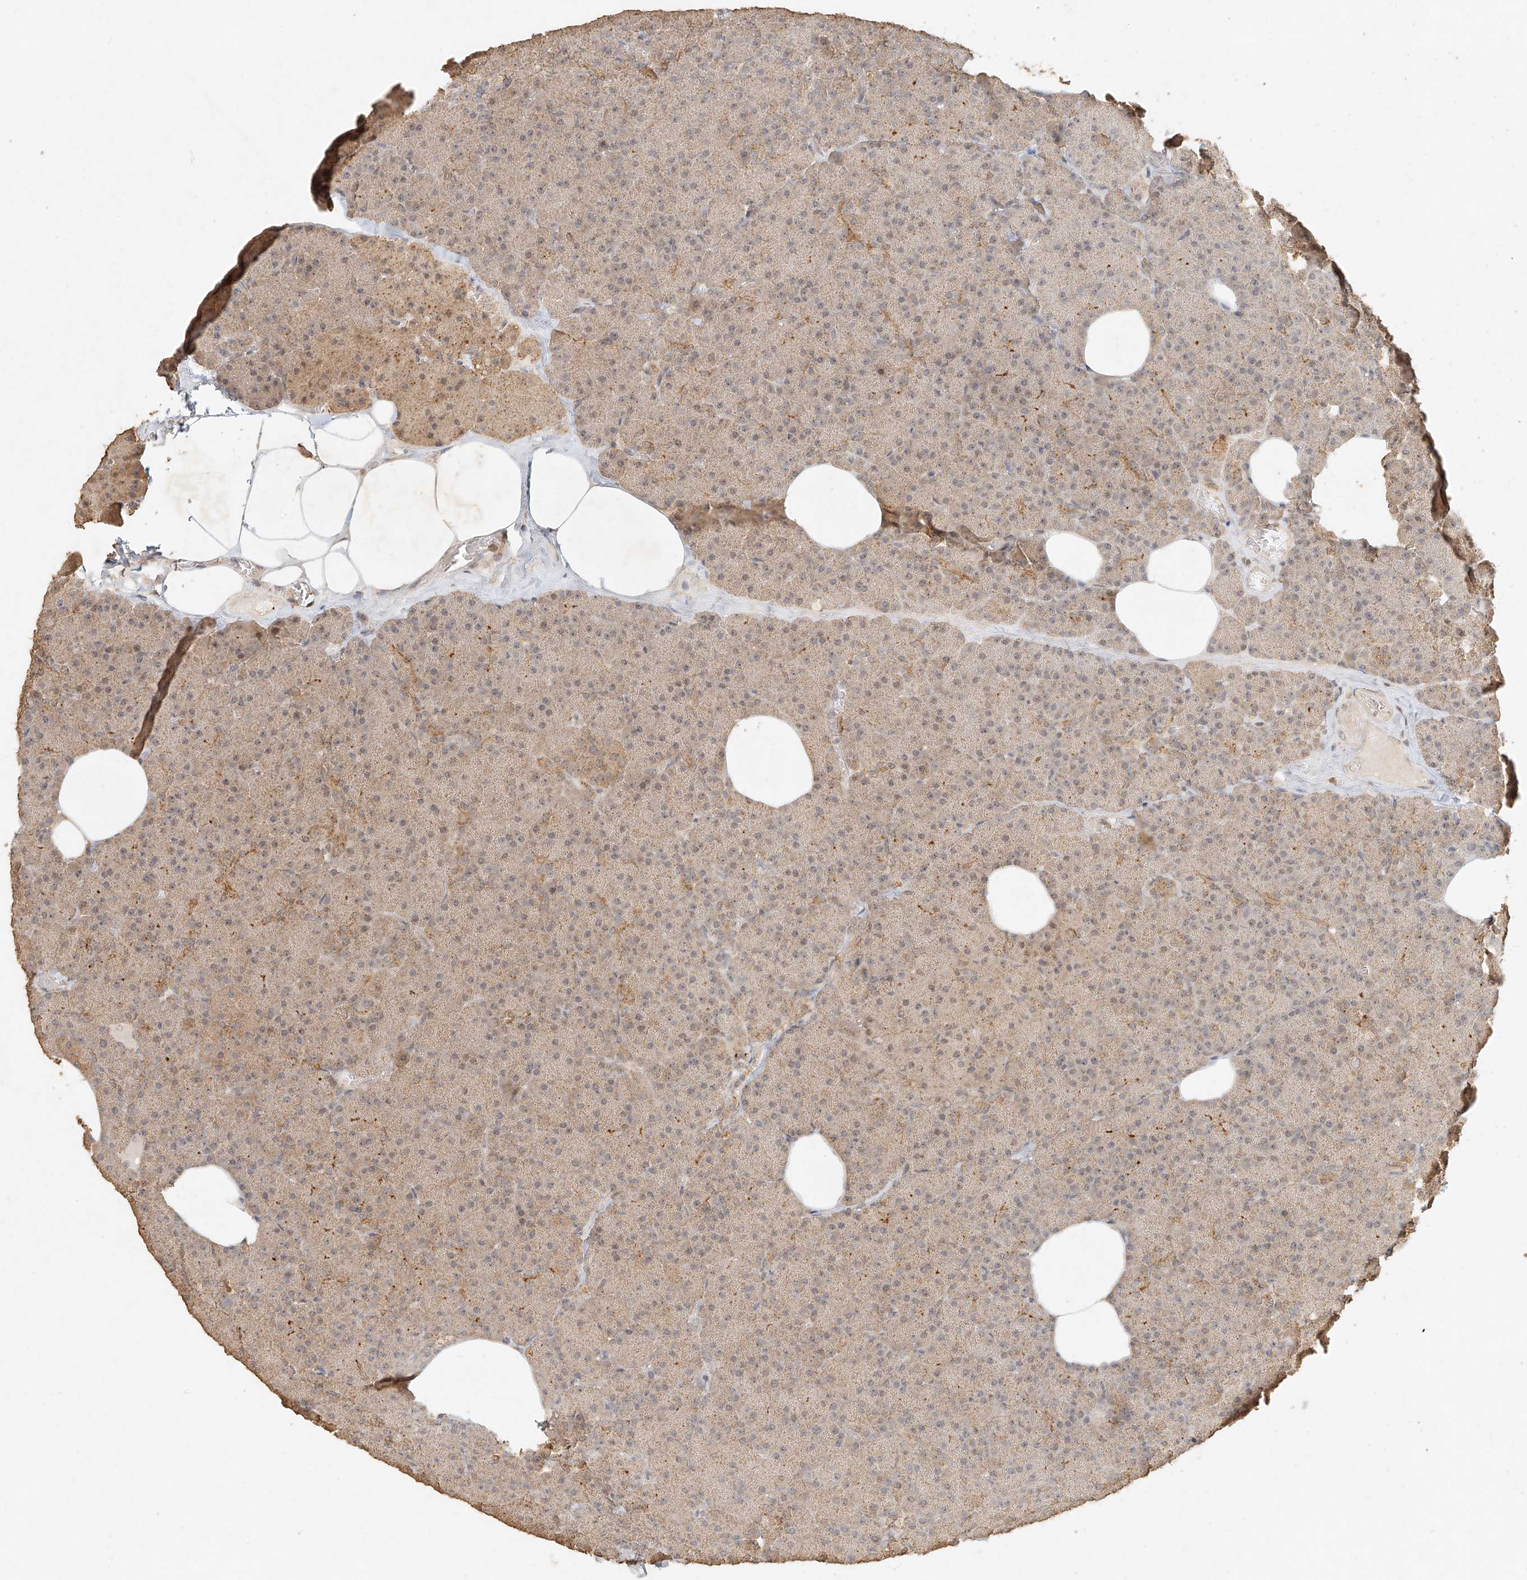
{"staining": {"intensity": "weak", "quantity": ">75%", "location": "cytoplasmic/membranous,nuclear"}, "tissue": "pancreas", "cell_type": "Exocrine glandular cells", "image_type": "normal", "snomed": [{"axis": "morphology", "description": "Normal tissue, NOS"}, {"axis": "morphology", "description": "Carcinoid, malignant, NOS"}, {"axis": "topography", "description": "Pancreas"}], "caption": "This image displays immunohistochemistry staining of normal human pancreas, with low weak cytoplasmic/membranous,nuclear staining in about >75% of exocrine glandular cells.", "gene": "CXorf58", "patient": {"sex": "female", "age": 35}}